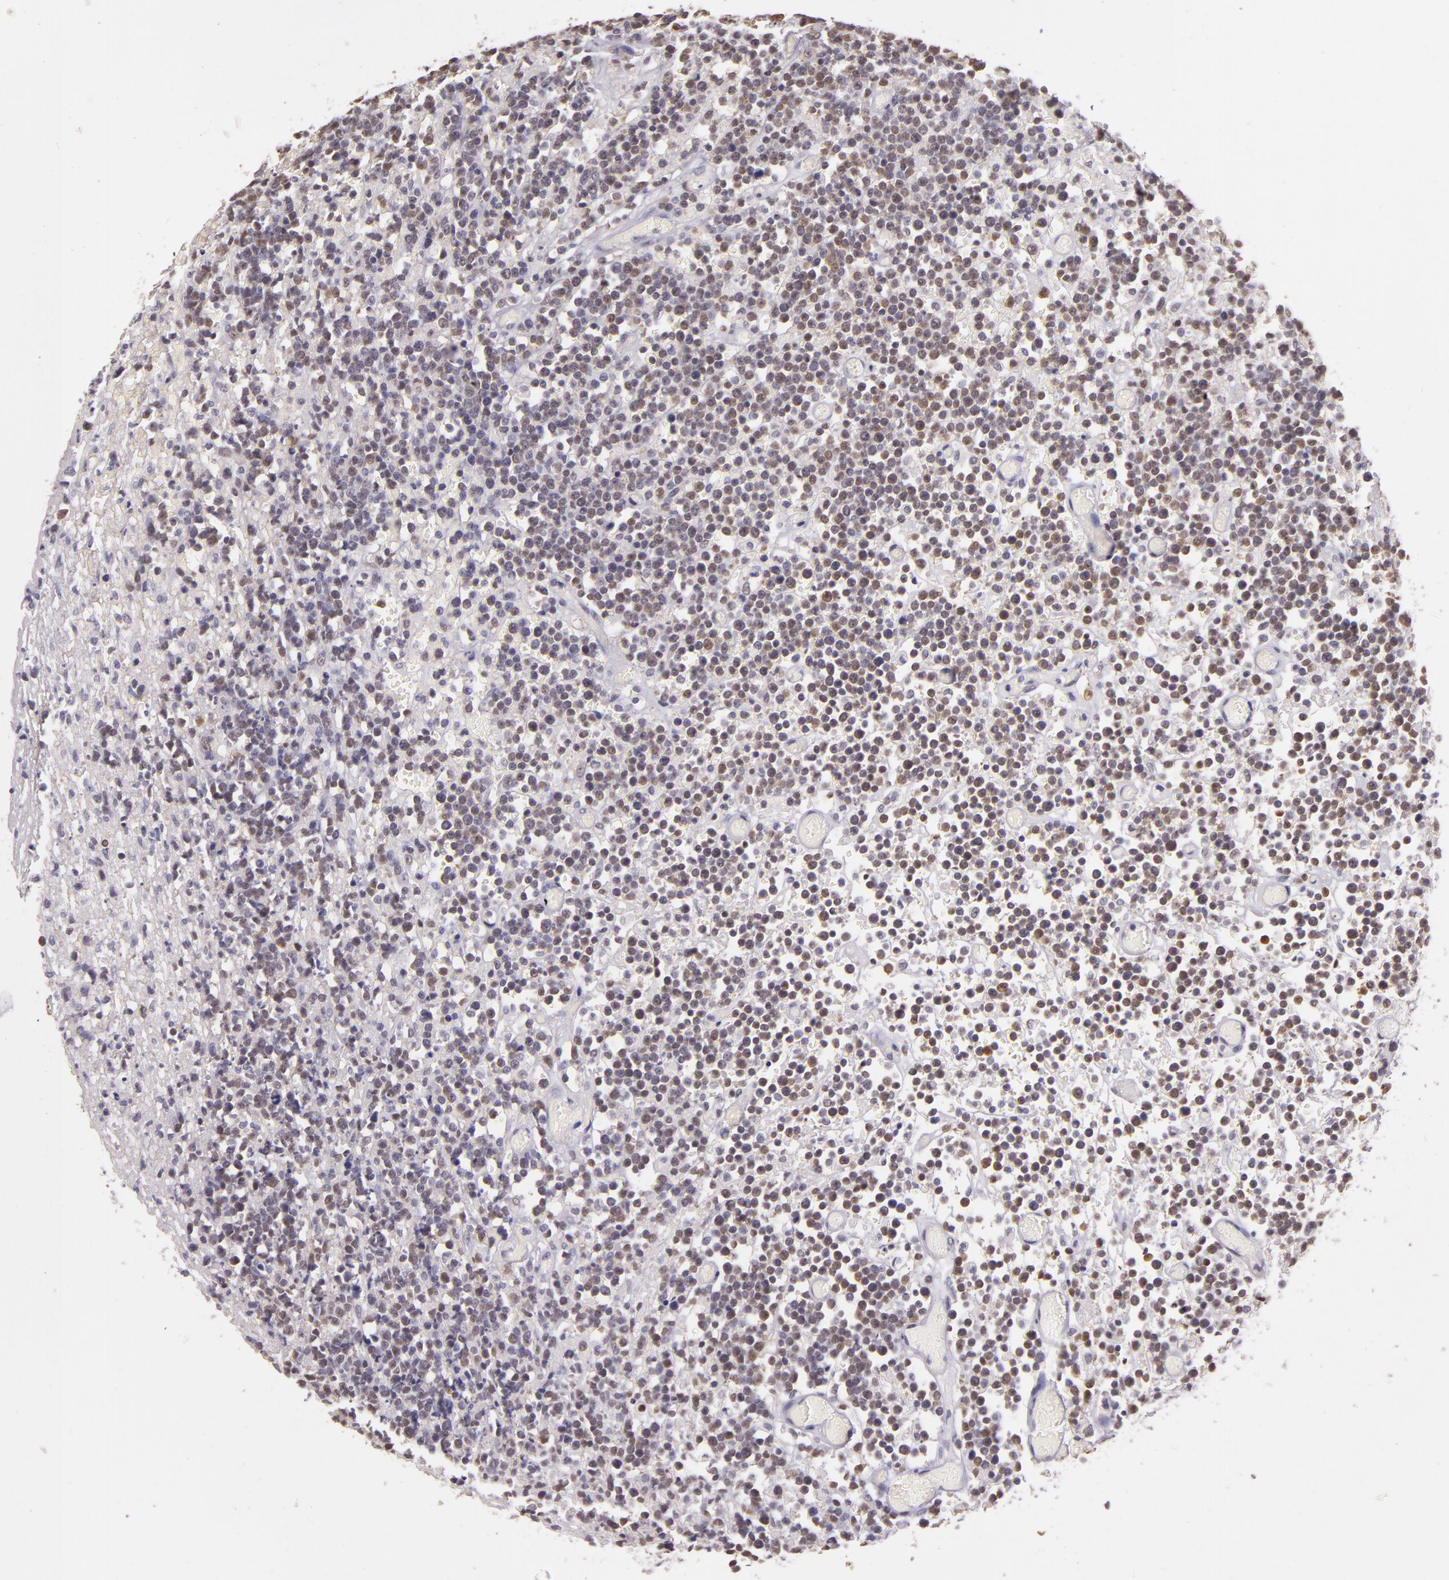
{"staining": {"intensity": "moderate", "quantity": "25%-75%", "location": "nuclear"}, "tissue": "lymphoma", "cell_type": "Tumor cells", "image_type": "cancer", "snomed": [{"axis": "morphology", "description": "Malignant lymphoma, non-Hodgkin's type, High grade"}, {"axis": "topography", "description": "Colon"}], "caption": "Human lymphoma stained with a protein marker displays moderate staining in tumor cells.", "gene": "HSPA8", "patient": {"sex": "male", "age": 82}}